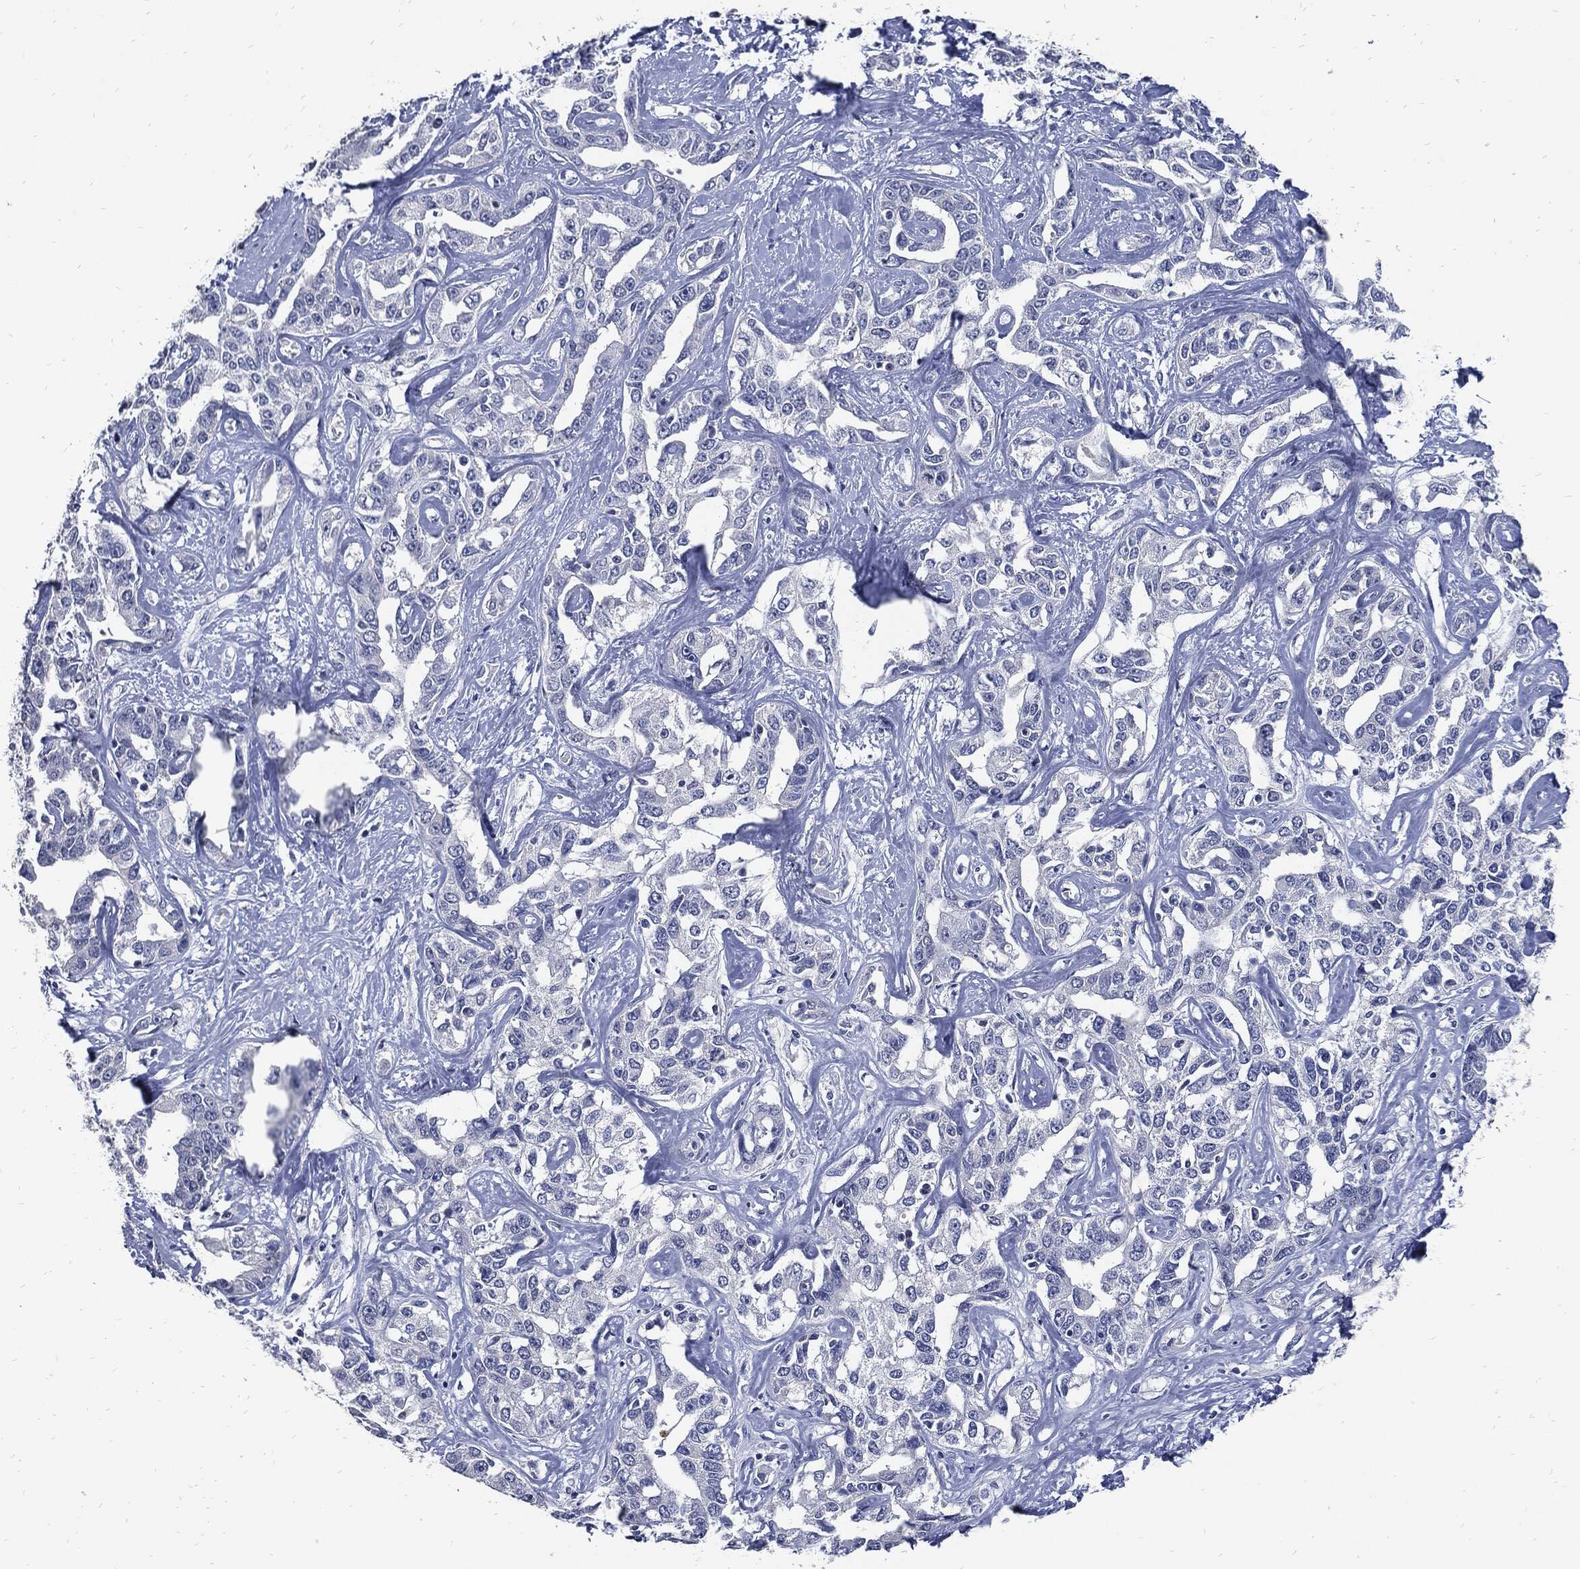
{"staining": {"intensity": "negative", "quantity": "none", "location": "none"}, "tissue": "liver cancer", "cell_type": "Tumor cells", "image_type": "cancer", "snomed": [{"axis": "morphology", "description": "Cholangiocarcinoma"}, {"axis": "topography", "description": "Liver"}], "caption": "Liver cancer stained for a protein using immunohistochemistry (IHC) exhibits no expression tumor cells.", "gene": "NBN", "patient": {"sex": "male", "age": 59}}